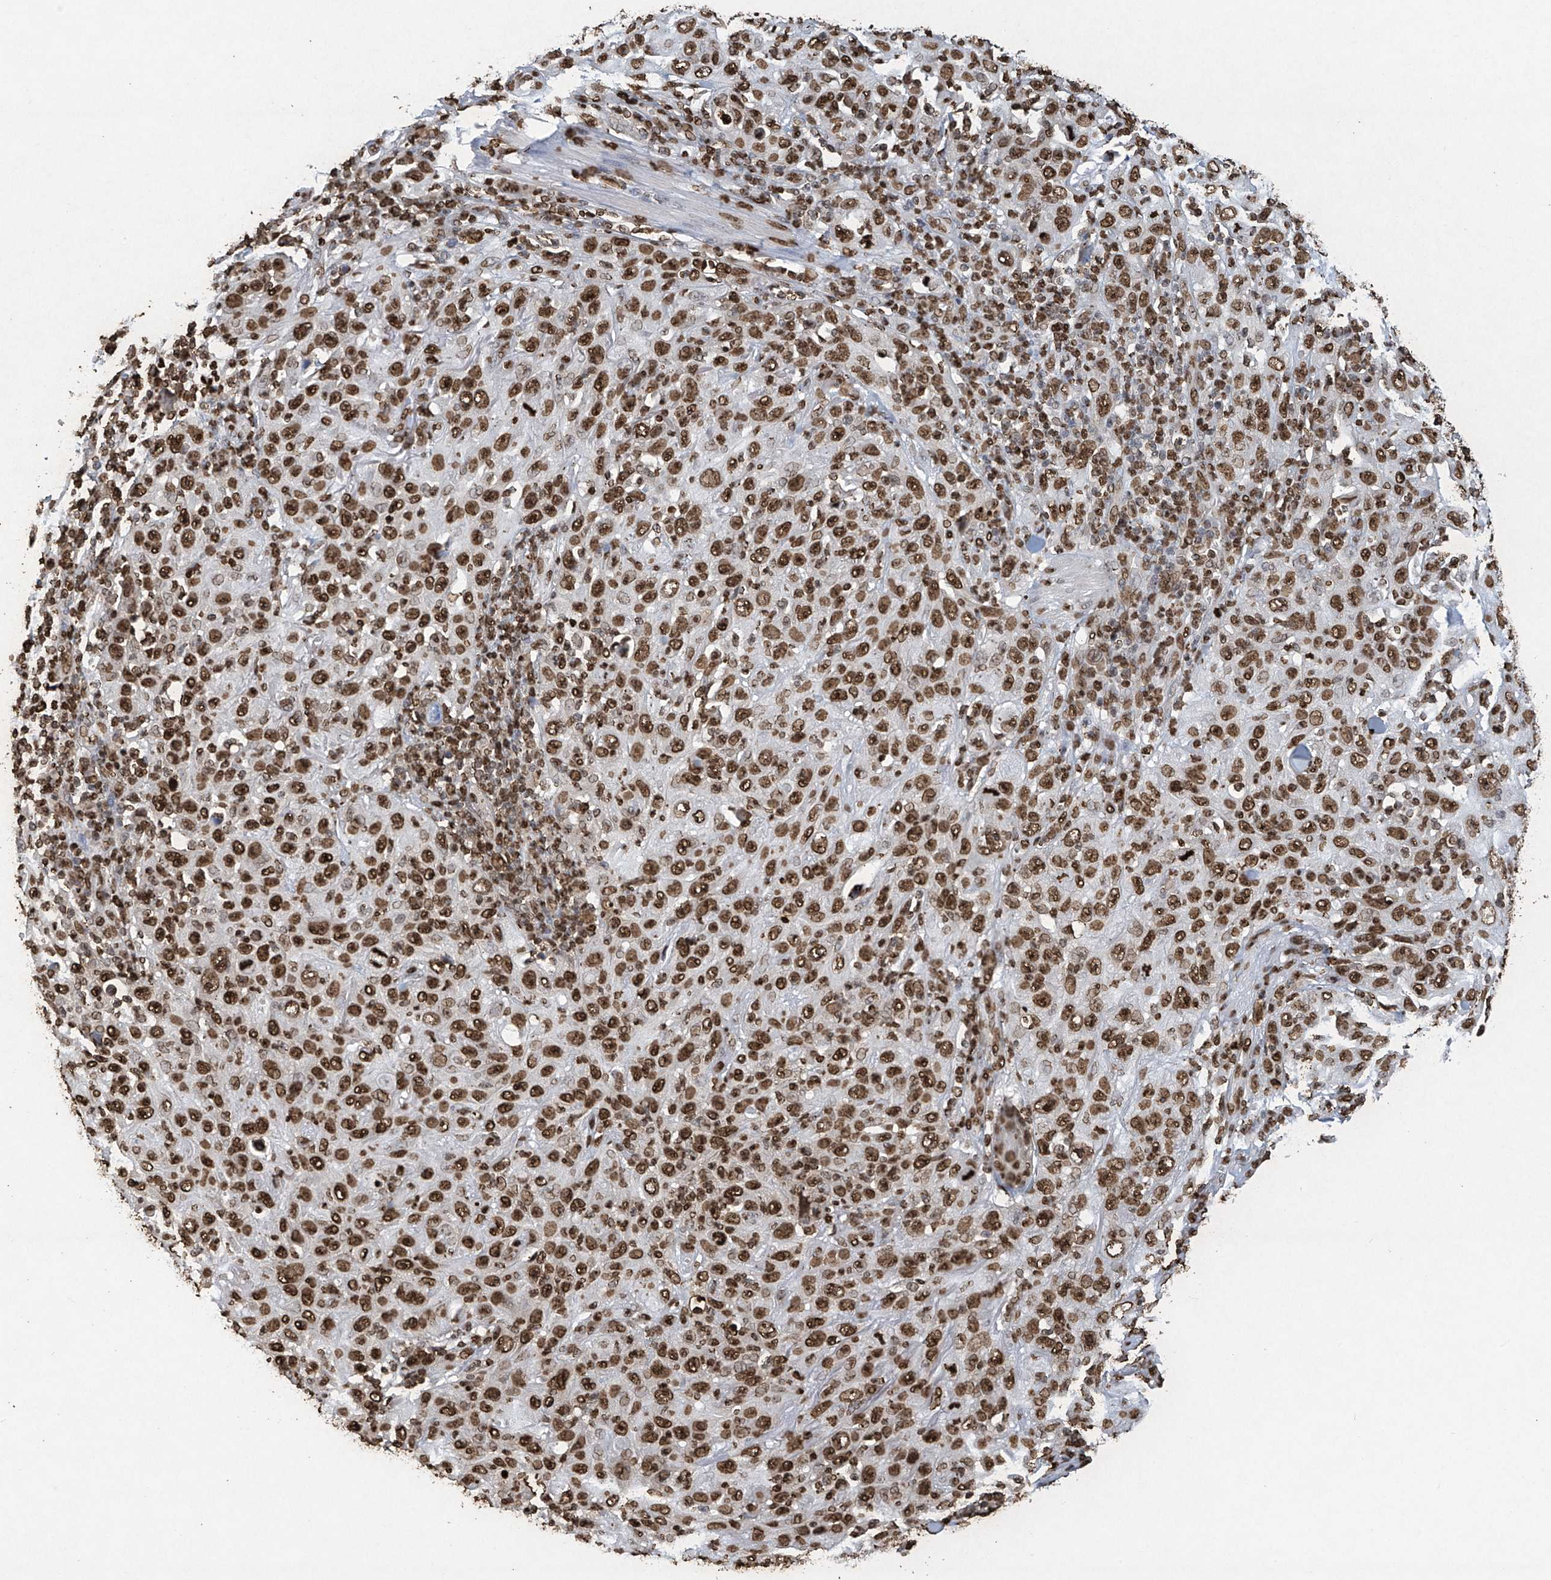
{"staining": {"intensity": "strong", "quantity": ">75%", "location": "nuclear"}, "tissue": "skin cancer", "cell_type": "Tumor cells", "image_type": "cancer", "snomed": [{"axis": "morphology", "description": "Squamous cell carcinoma, NOS"}, {"axis": "topography", "description": "Skin"}], "caption": "IHC image of neoplastic tissue: skin squamous cell carcinoma stained using immunohistochemistry reveals high levels of strong protein expression localized specifically in the nuclear of tumor cells, appearing as a nuclear brown color.", "gene": "H3-3A", "patient": {"sex": "female", "age": 88}}